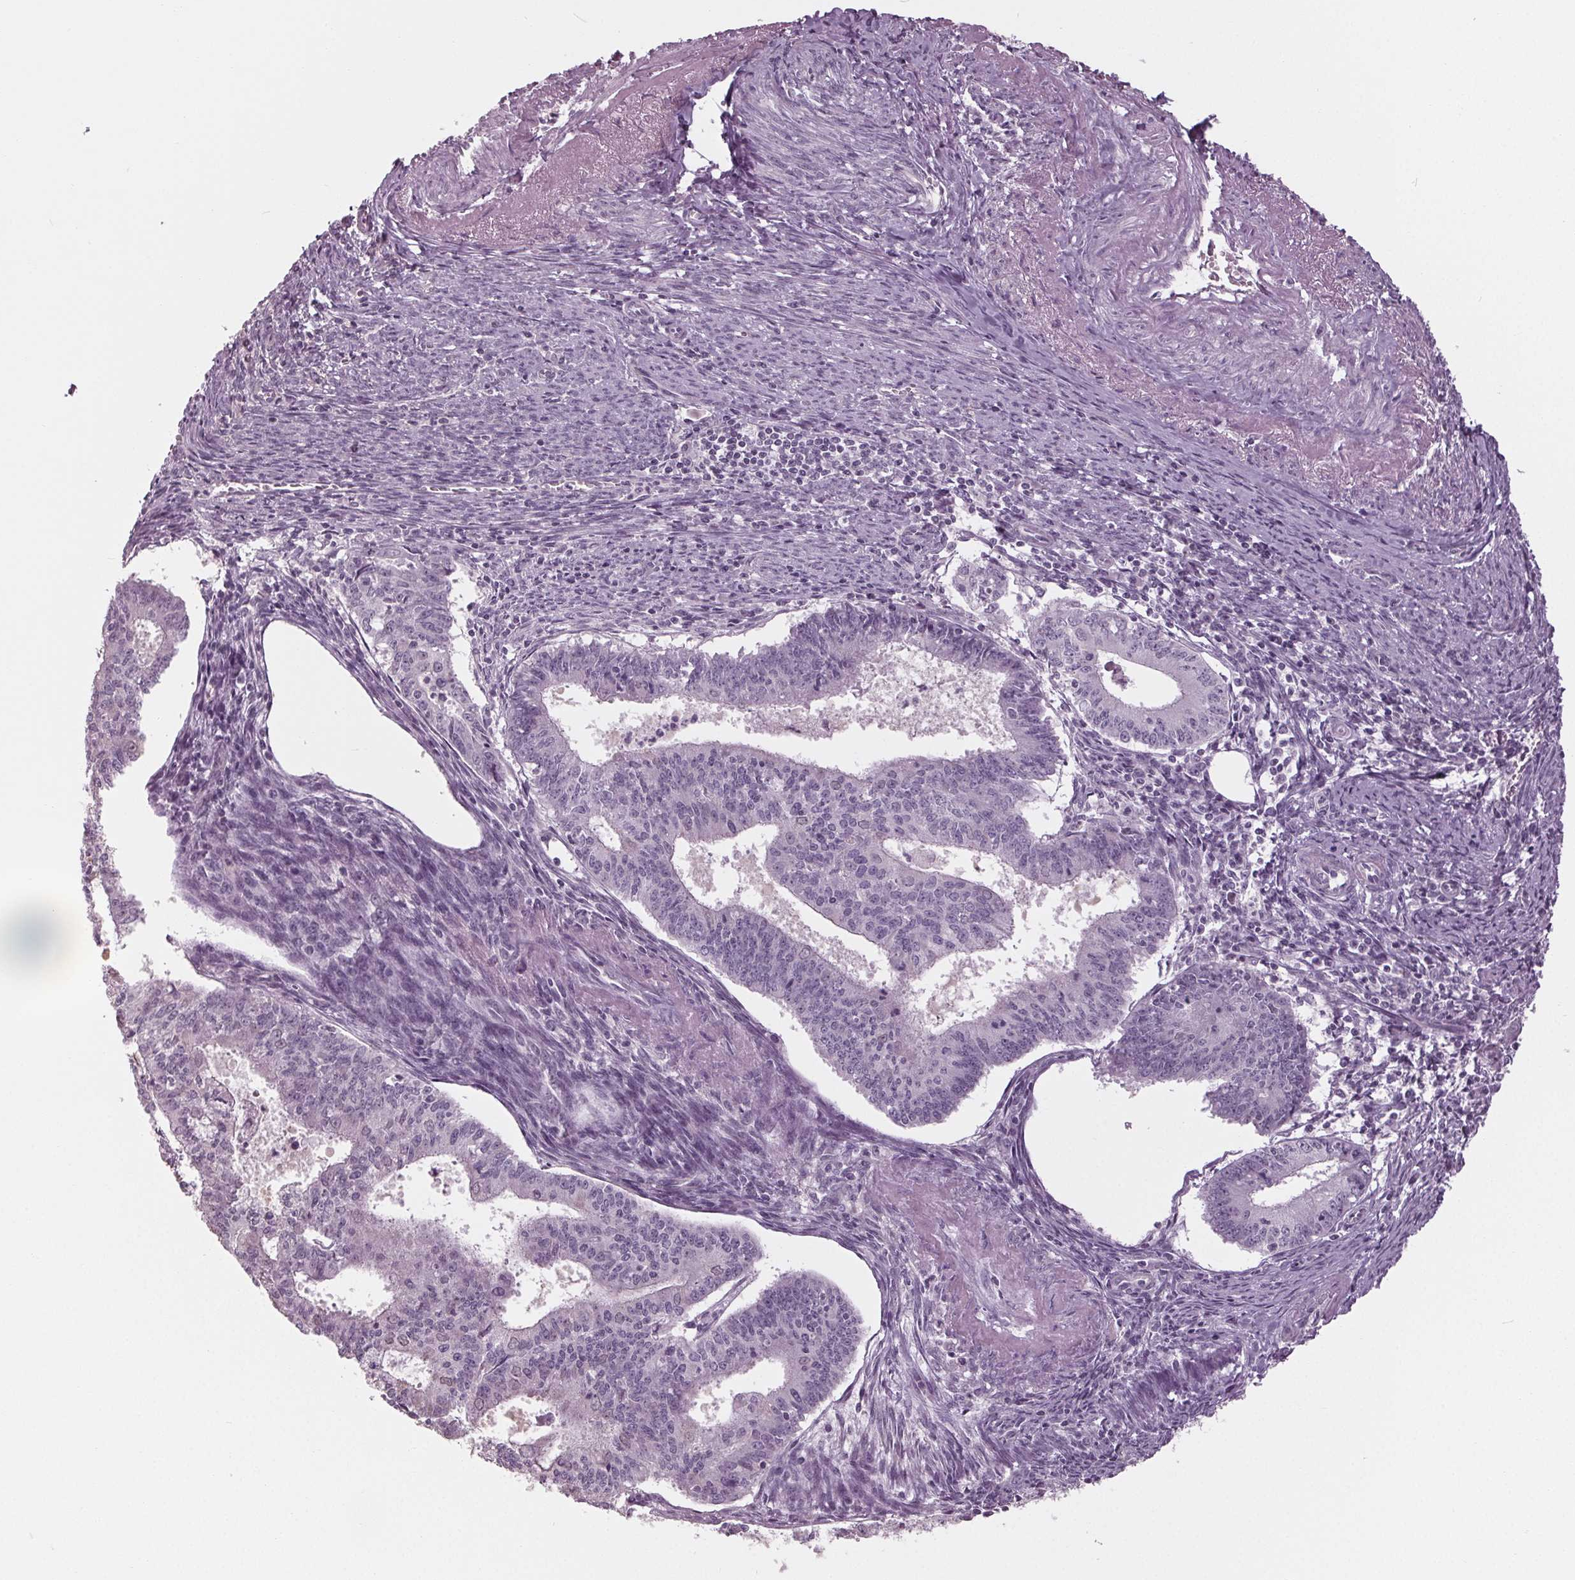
{"staining": {"intensity": "negative", "quantity": "none", "location": "none"}, "tissue": "endometrial cancer", "cell_type": "Tumor cells", "image_type": "cancer", "snomed": [{"axis": "morphology", "description": "Adenocarcinoma, NOS"}, {"axis": "topography", "description": "Endometrium"}], "caption": "DAB immunohistochemical staining of endometrial adenocarcinoma displays no significant staining in tumor cells.", "gene": "TNNC2", "patient": {"sex": "female", "age": 61}}